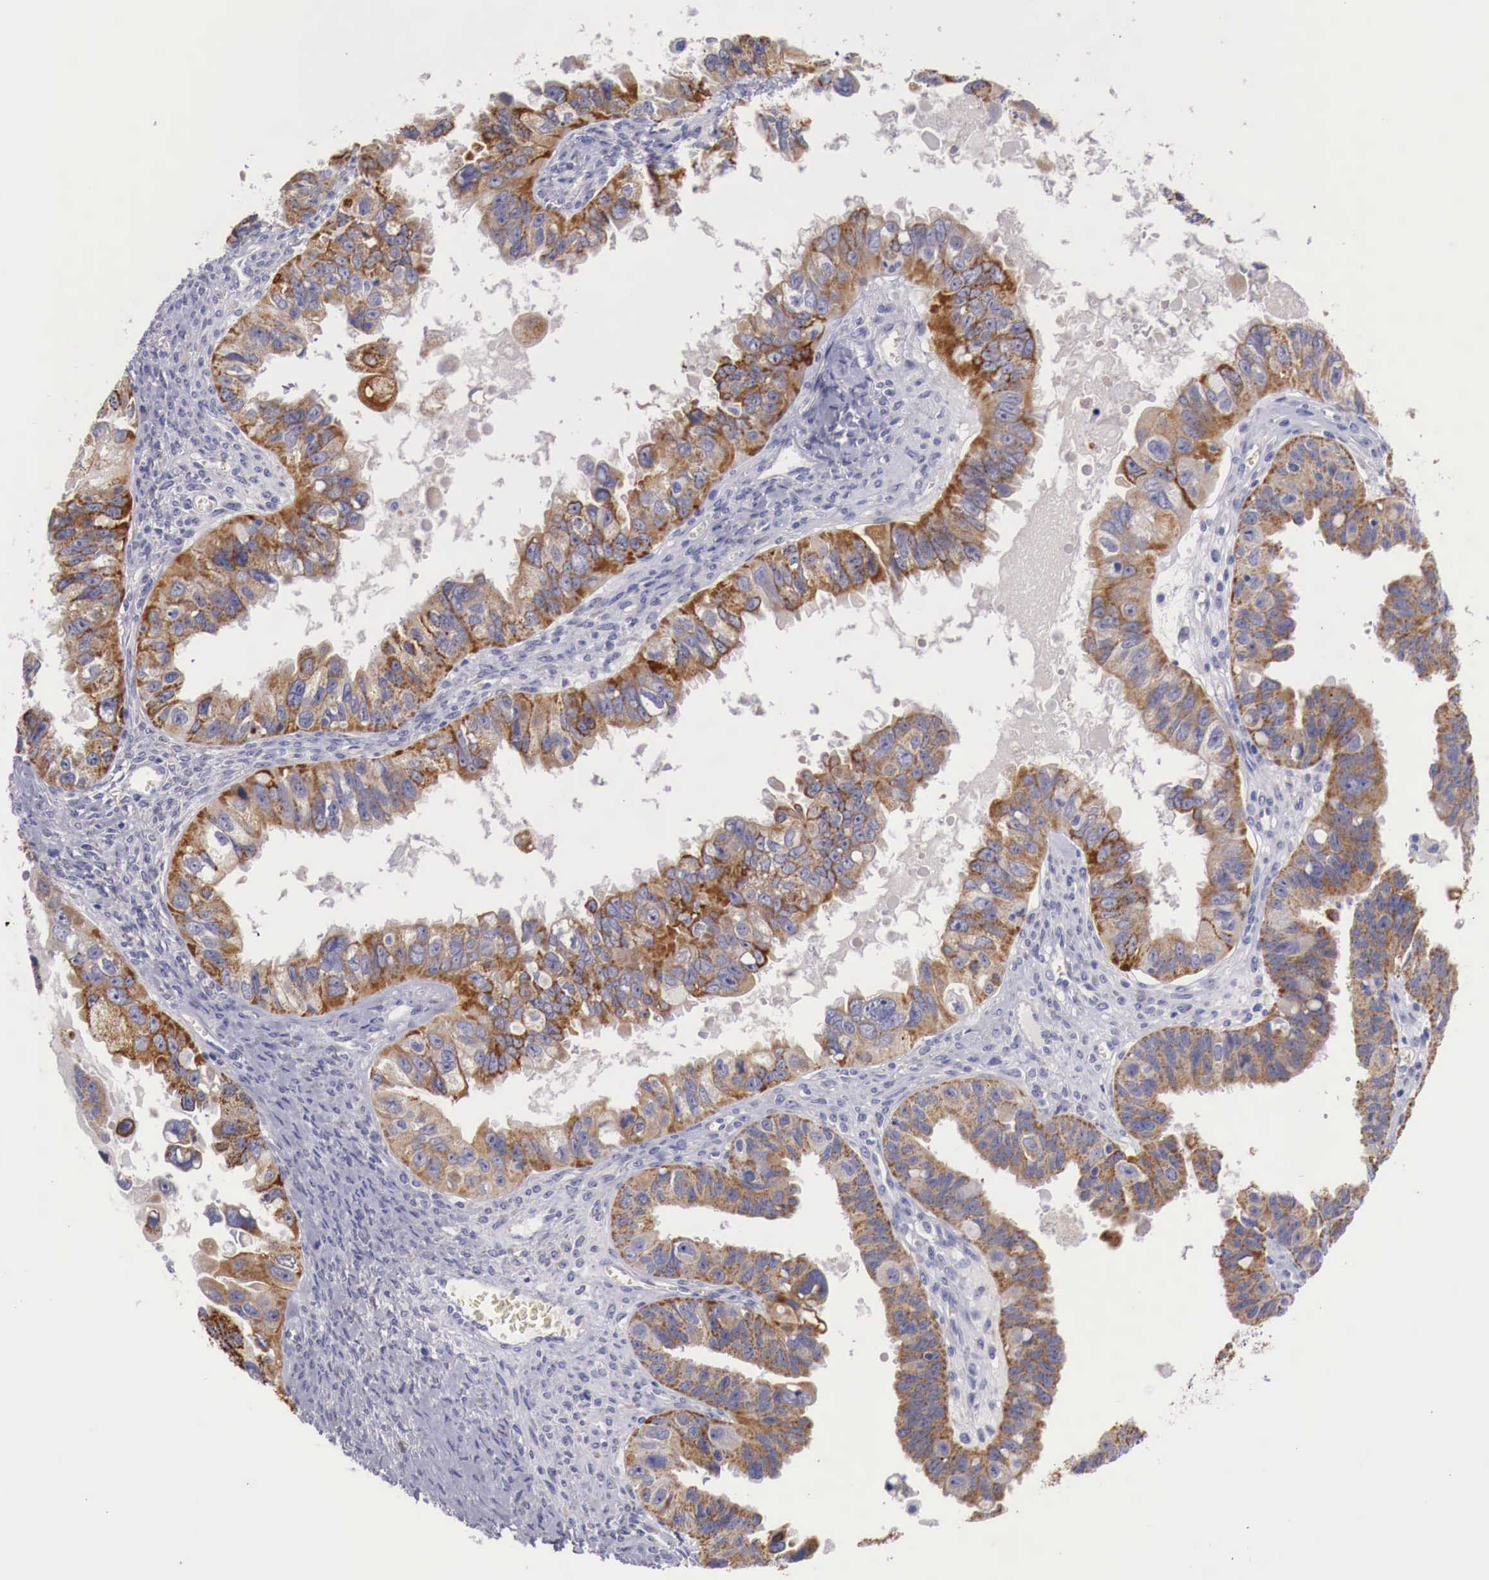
{"staining": {"intensity": "moderate", "quantity": ">75%", "location": "cytoplasmic/membranous"}, "tissue": "ovarian cancer", "cell_type": "Tumor cells", "image_type": "cancer", "snomed": [{"axis": "morphology", "description": "Carcinoma, endometroid"}, {"axis": "topography", "description": "Ovary"}], "caption": "A high-resolution histopathology image shows immunohistochemistry staining of ovarian cancer (endometroid carcinoma), which displays moderate cytoplasmic/membranous expression in approximately >75% of tumor cells.", "gene": "NREP", "patient": {"sex": "female", "age": 85}}